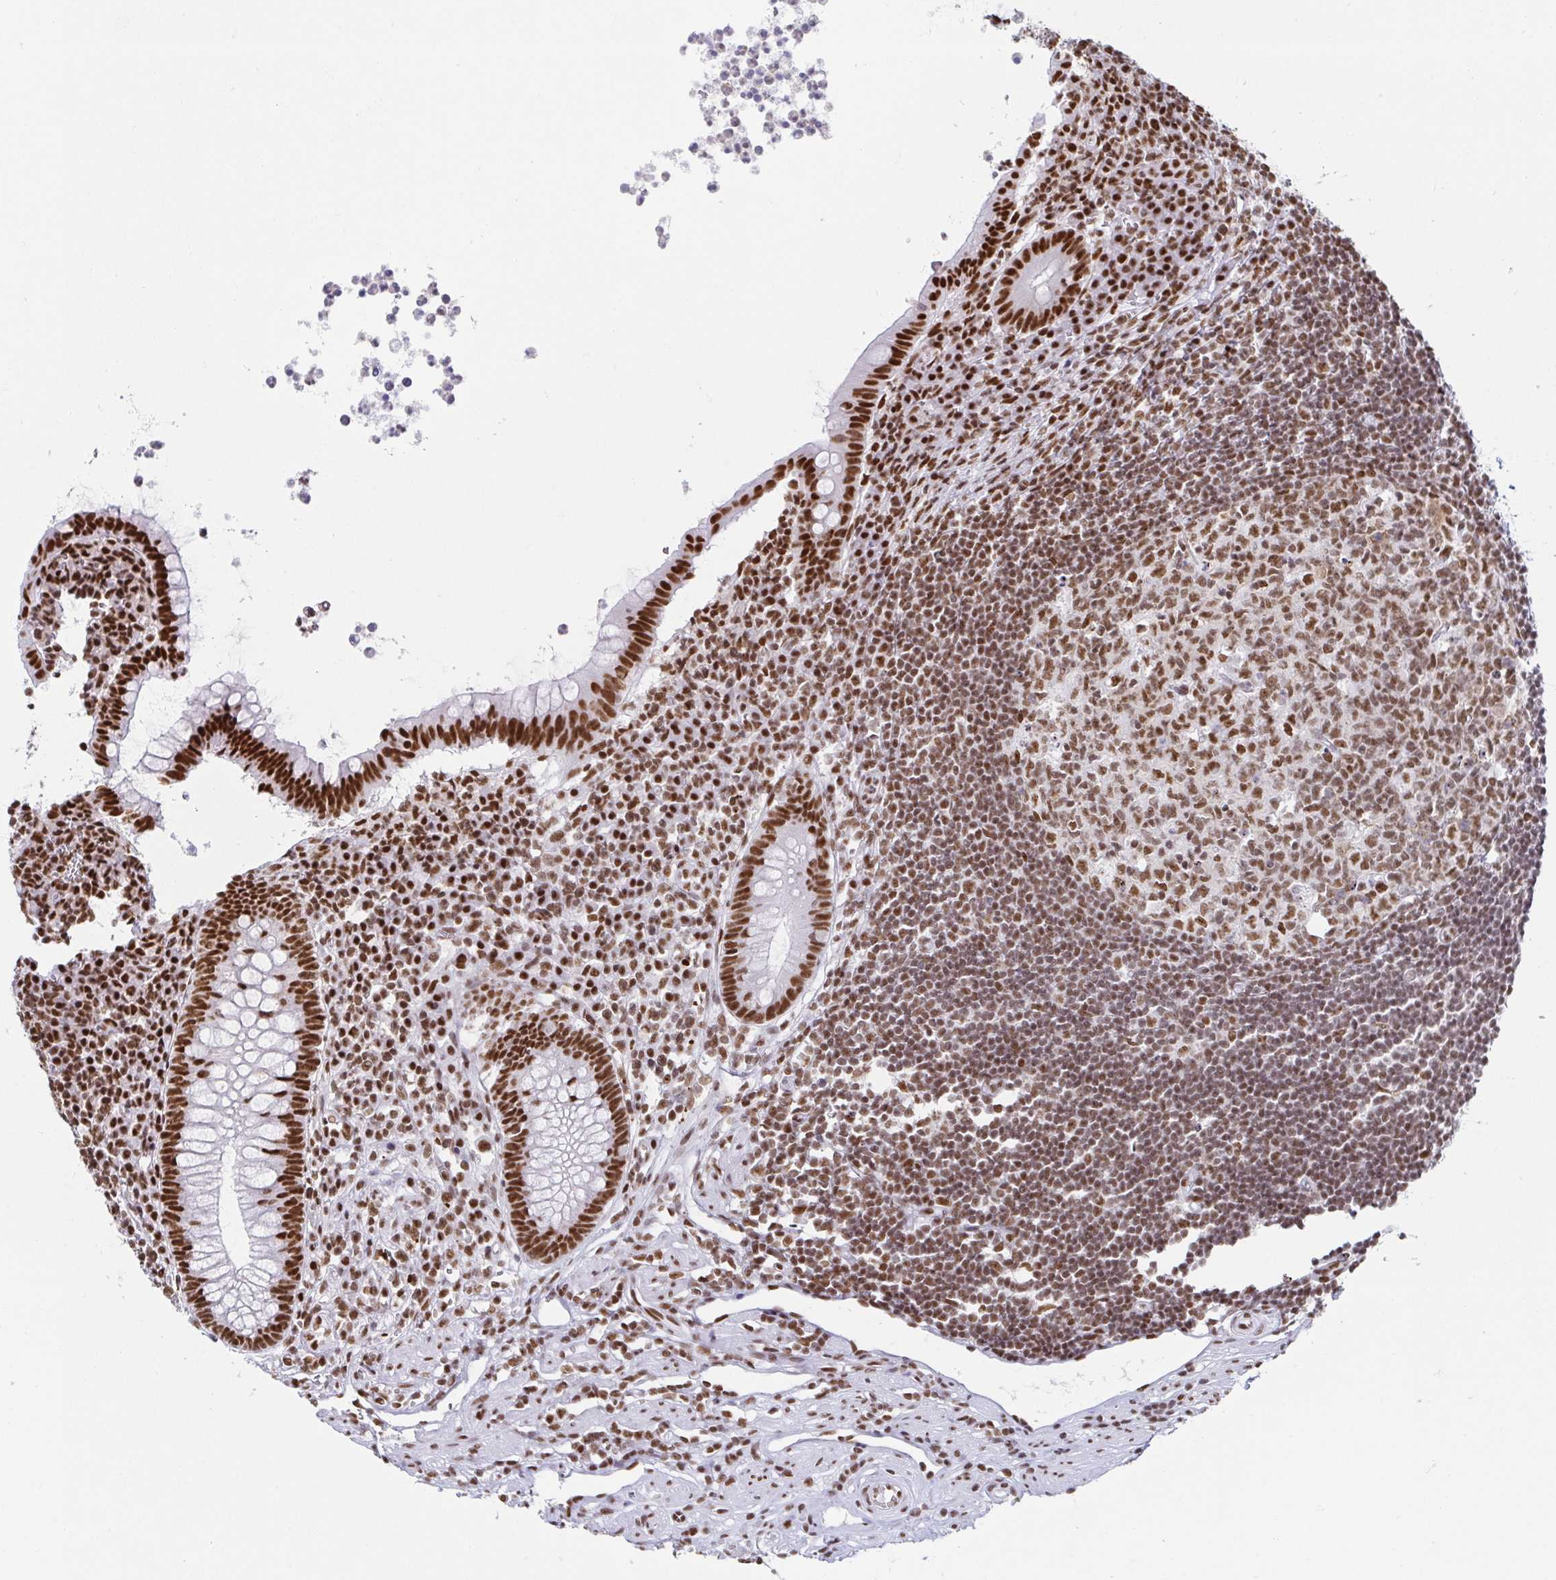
{"staining": {"intensity": "strong", "quantity": ">75%", "location": "nuclear"}, "tissue": "appendix", "cell_type": "Glandular cells", "image_type": "normal", "snomed": [{"axis": "morphology", "description": "Normal tissue, NOS"}, {"axis": "topography", "description": "Appendix"}], "caption": "A brown stain highlights strong nuclear positivity of a protein in glandular cells of normal human appendix. Using DAB (brown) and hematoxylin (blue) stains, captured at high magnification using brightfield microscopy.", "gene": "EWSR1", "patient": {"sex": "female", "age": 56}}